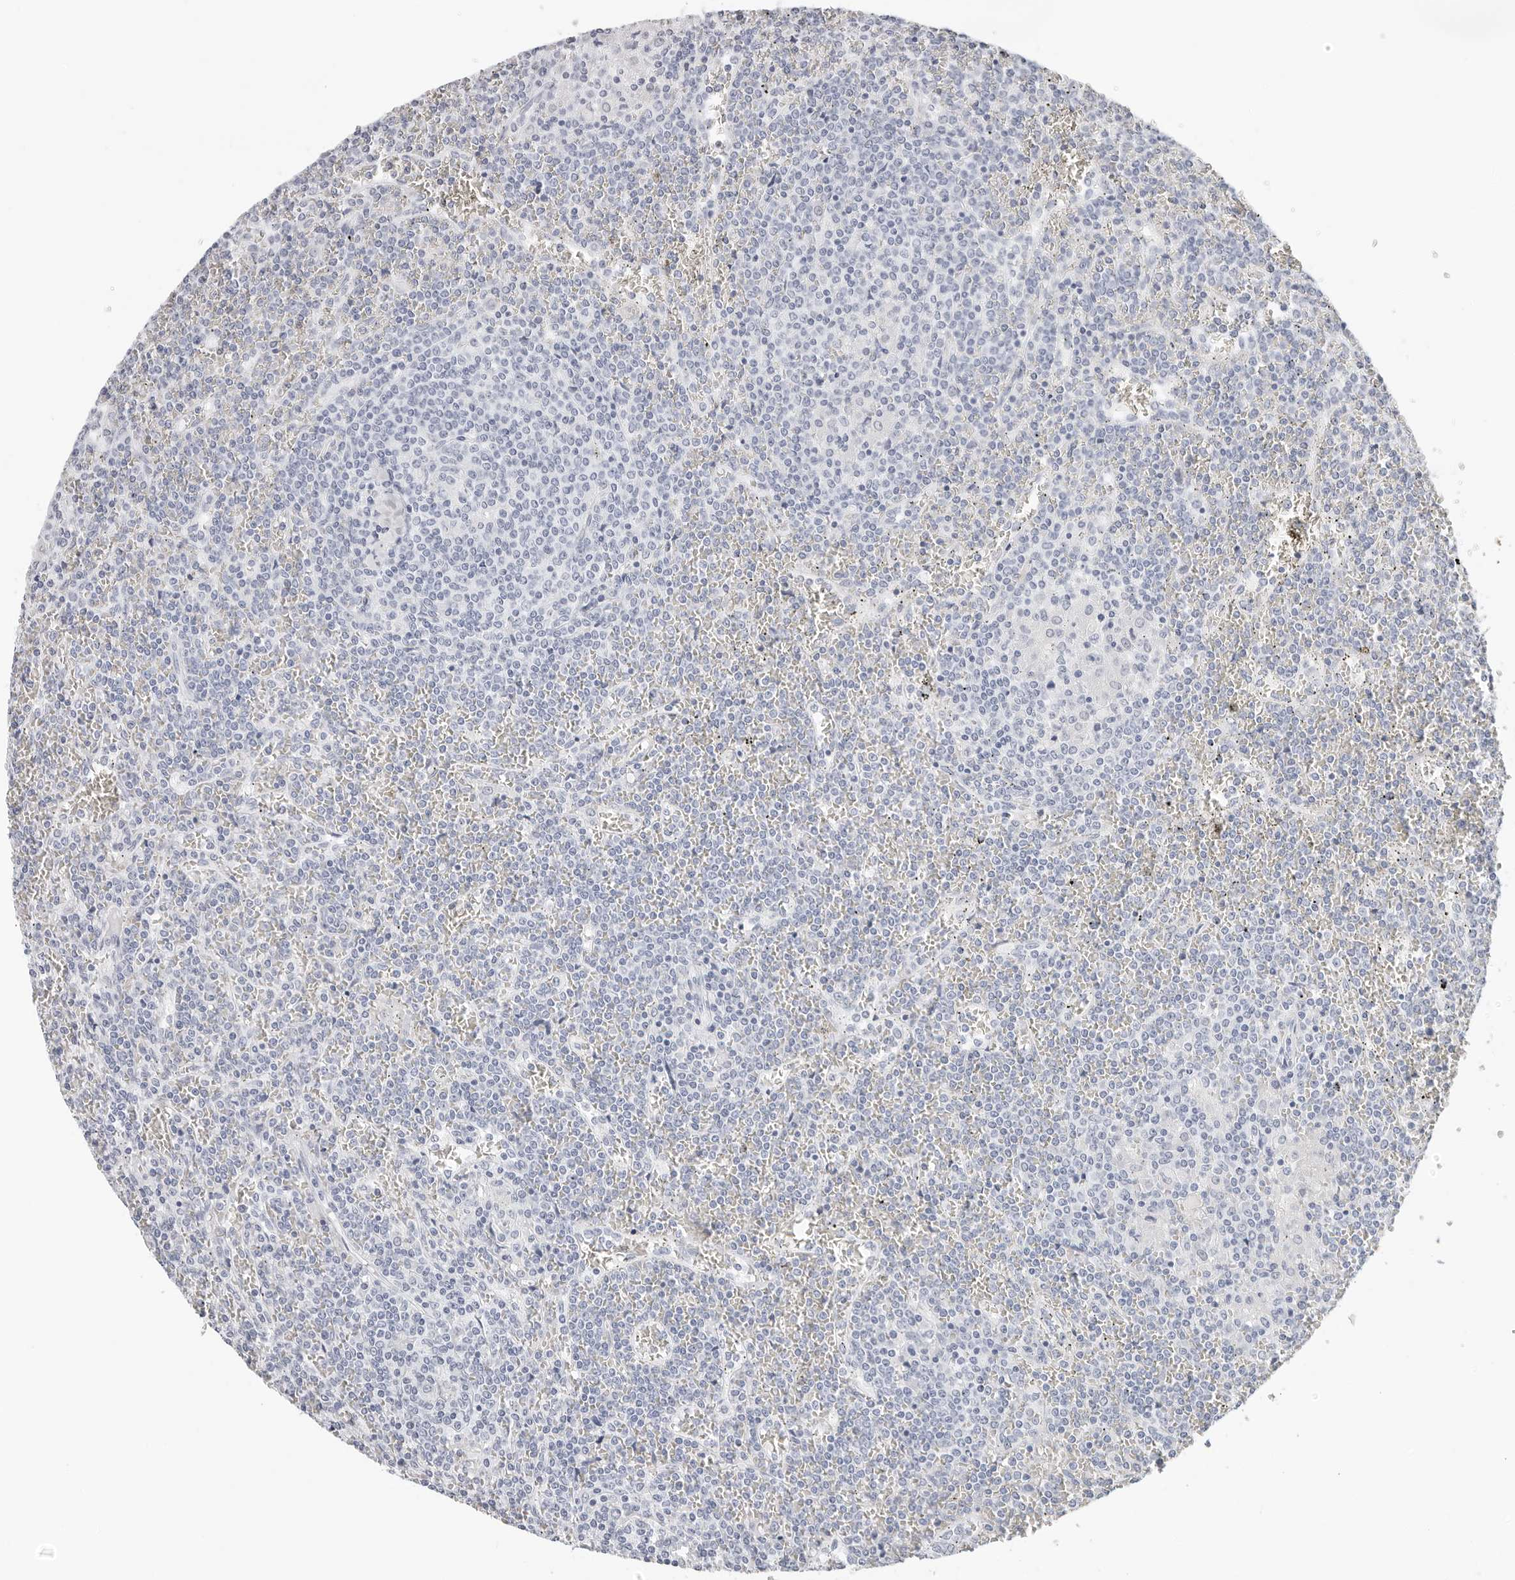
{"staining": {"intensity": "negative", "quantity": "none", "location": "none"}, "tissue": "lymphoma", "cell_type": "Tumor cells", "image_type": "cancer", "snomed": [{"axis": "morphology", "description": "Malignant lymphoma, non-Hodgkin's type, Low grade"}, {"axis": "topography", "description": "Spleen"}], "caption": "Tumor cells show no significant protein expression in low-grade malignant lymphoma, non-Hodgkin's type.", "gene": "AGMAT", "patient": {"sex": "female", "age": 19}}